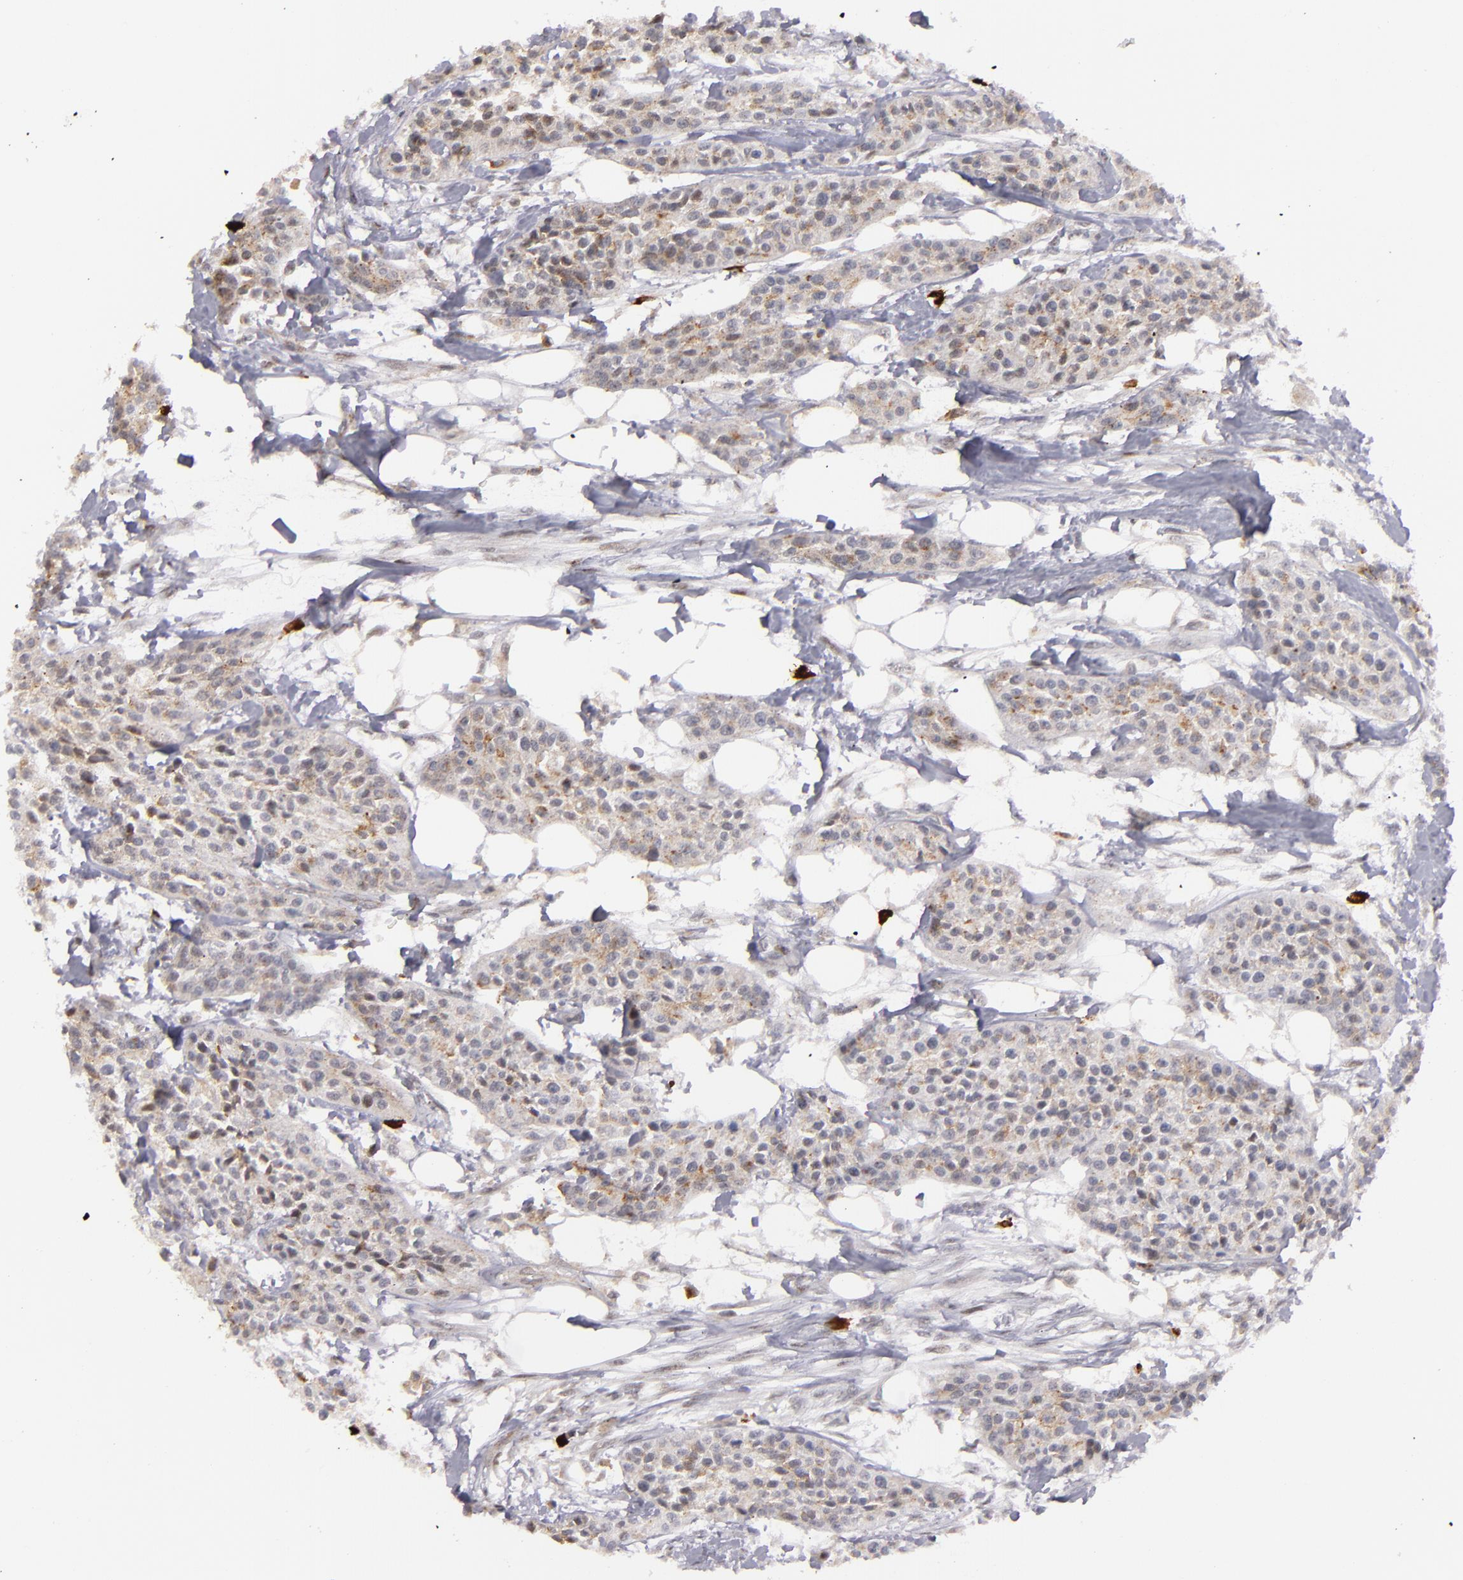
{"staining": {"intensity": "weak", "quantity": ">75%", "location": "cytoplasmic/membranous,nuclear"}, "tissue": "urothelial cancer", "cell_type": "Tumor cells", "image_type": "cancer", "snomed": [{"axis": "morphology", "description": "Urothelial carcinoma, High grade"}, {"axis": "topography", "description": "Urinary bladder"}], "caption": "The micrograph shows a brown stain indicating the presence of a protein in the cytoplasmic/membranous and nuclear of tumor cells in urothelial carcinoma (high-grade).", "gene": "STX3", "patient": {"sex": "male", "age": 56}}